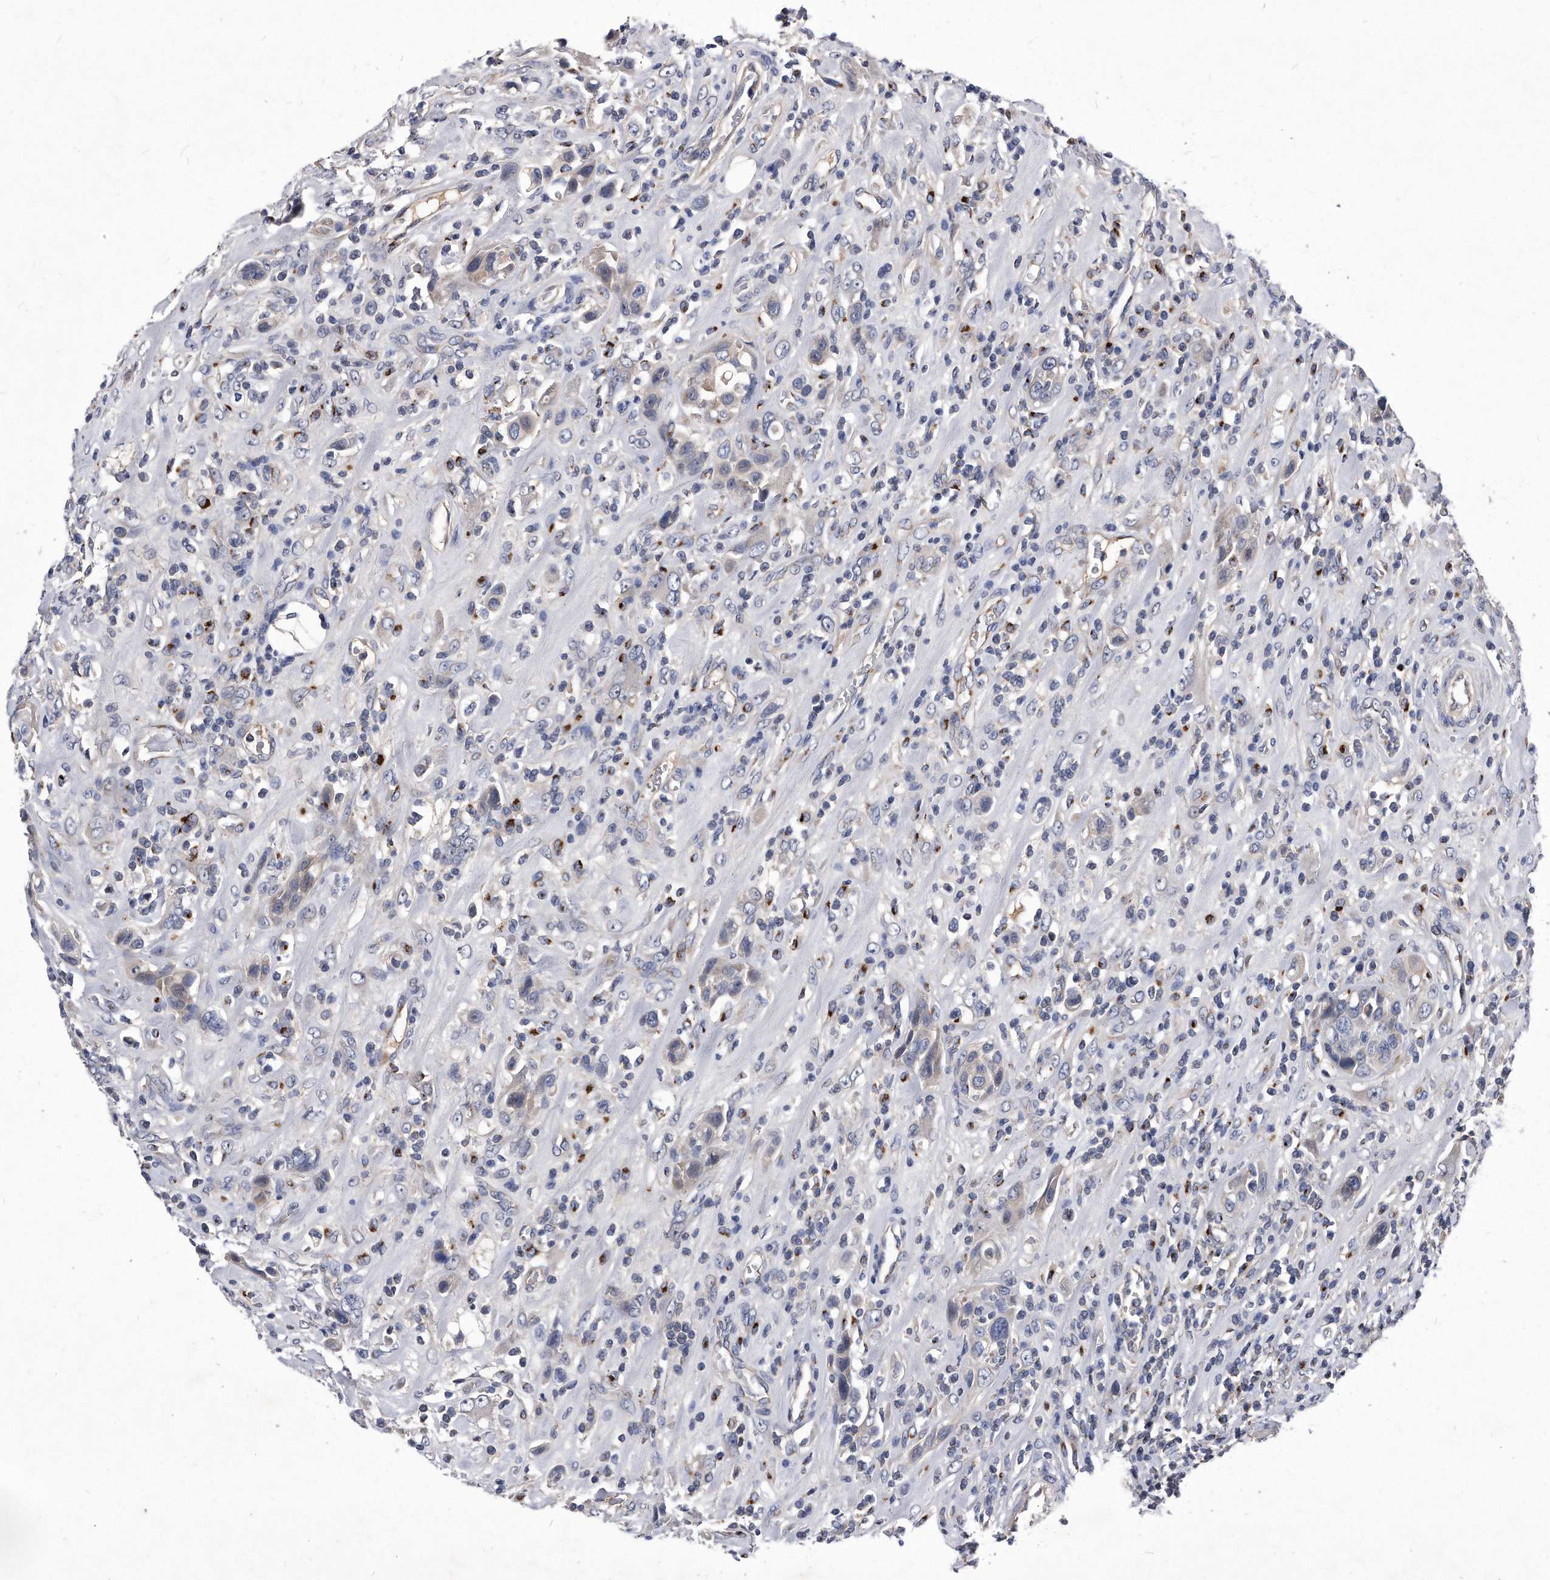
{"staining": {"intensity": "weak", "quantity": "<25%", "location": "cytoplasmic/membranous"}, "tissue": "urothelial cancer", "cell_type": "Tumor cells", "image_type": "cancer", "snomed": [{"axis": "morphology", "description": "Urothelial carcinoma, High grade"}, {"axis": "topography", "description": "Urinary bladder"}], "caption": "Tumor cells are negative for protein expression in human urothelial carcinoma (high-grade). The staining was performed using DAB (3,3'-diaminobenzidine) to visualize the protein expression in brown, while the nuclei were stained in blue with hematoxylin (Magnification: 20x).", "gene": "MGAT4A", "patient": {"sex": "male", "age": 50}}